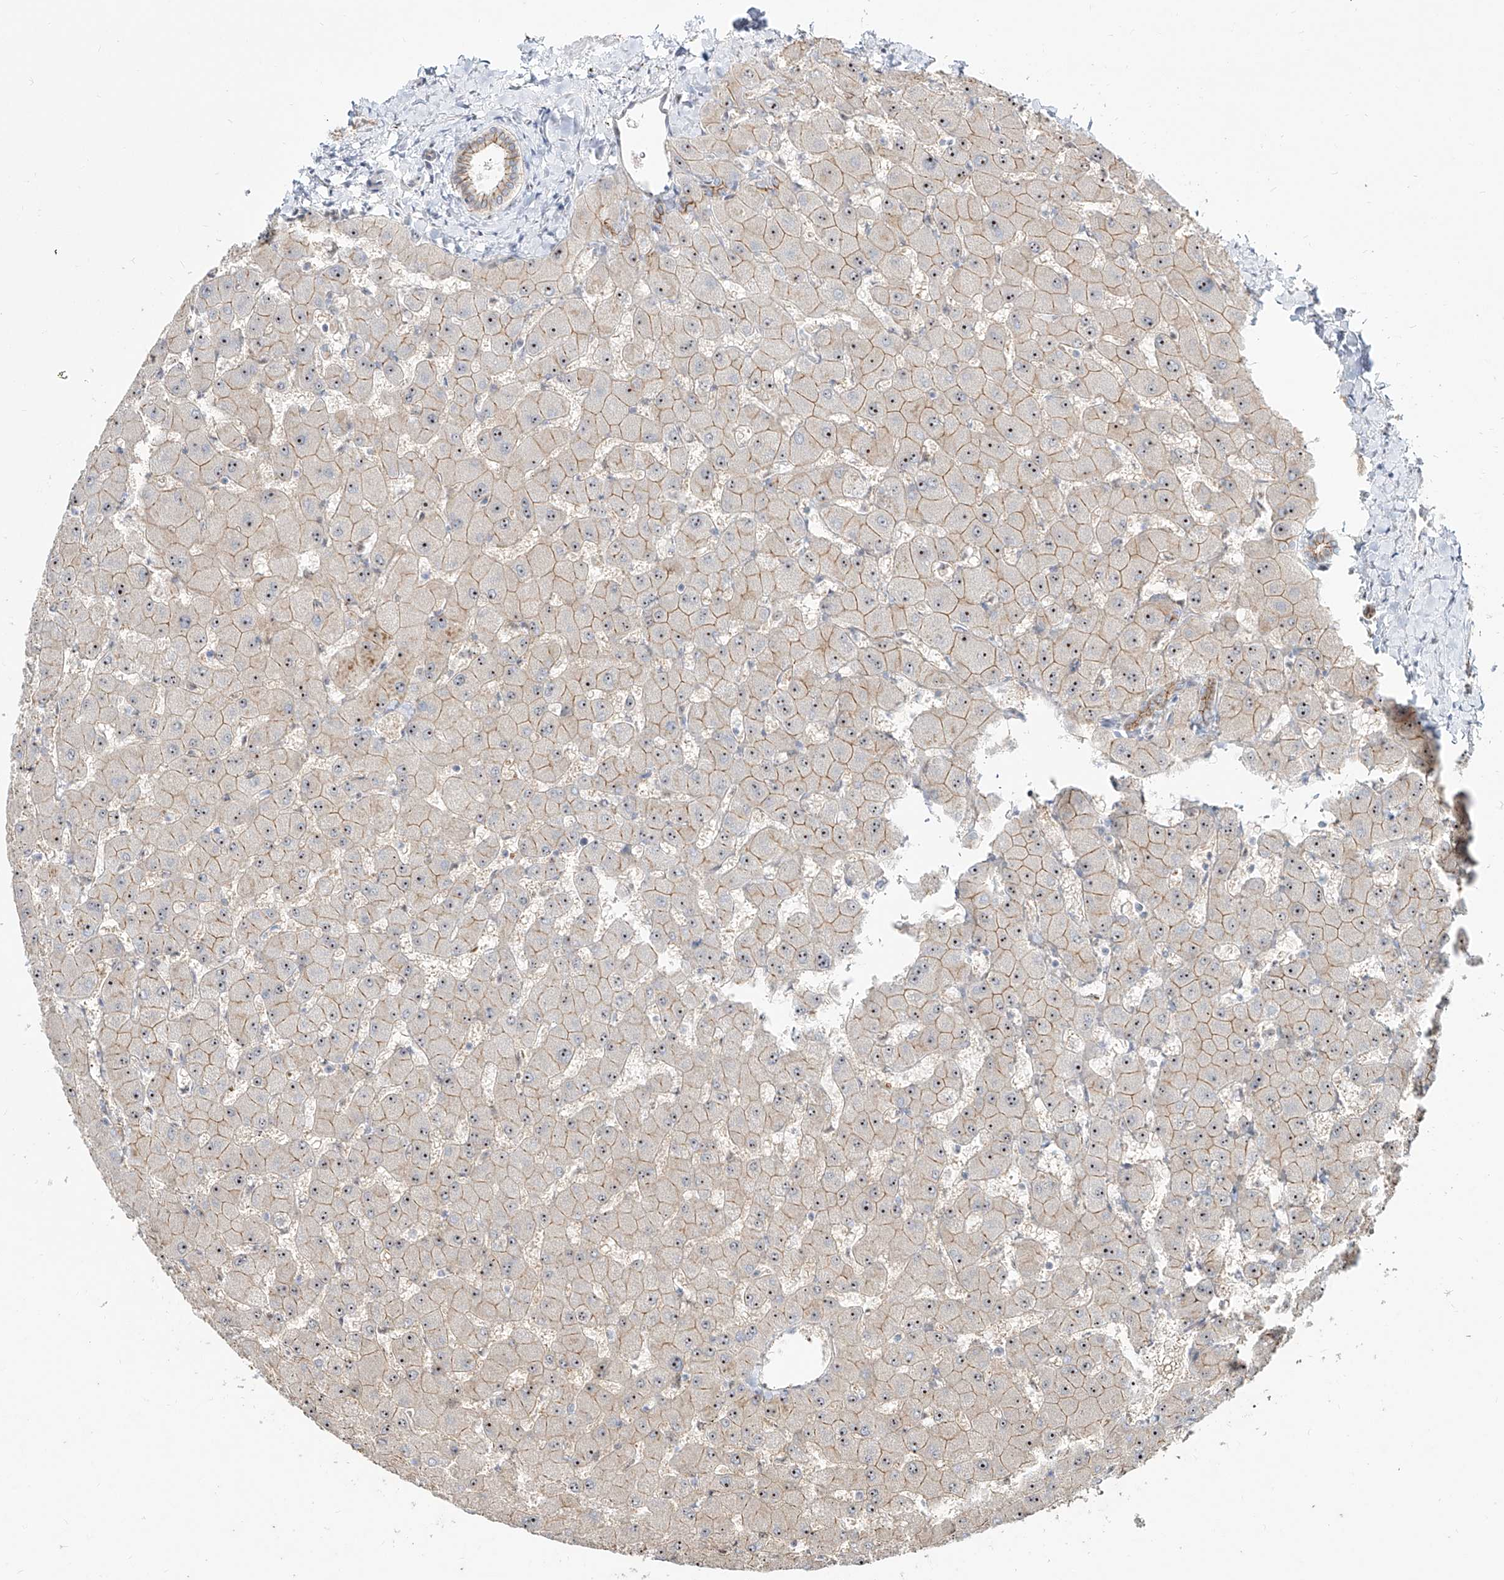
{"staining": {"intensity": "moderate", "quantity": "<25%", "location": "cytoplasmic/membranous"}, "tissue": "liver", "cell_type": "Cholangiocytes", "image_type": "normal", "snomed": [{"axis": "morphology", "description": "Normal tissue, NOS"}, {"axis": "topography", "description": "Liver"}], "caption": "Immunohistochemistry of normal human liver demonstrates low levels of moderate cytoplasmic/membranous staining in about <25% of cholangiocytes.", "gene": "ZNF710", "patient": {"sex": "female", "age": 63}}